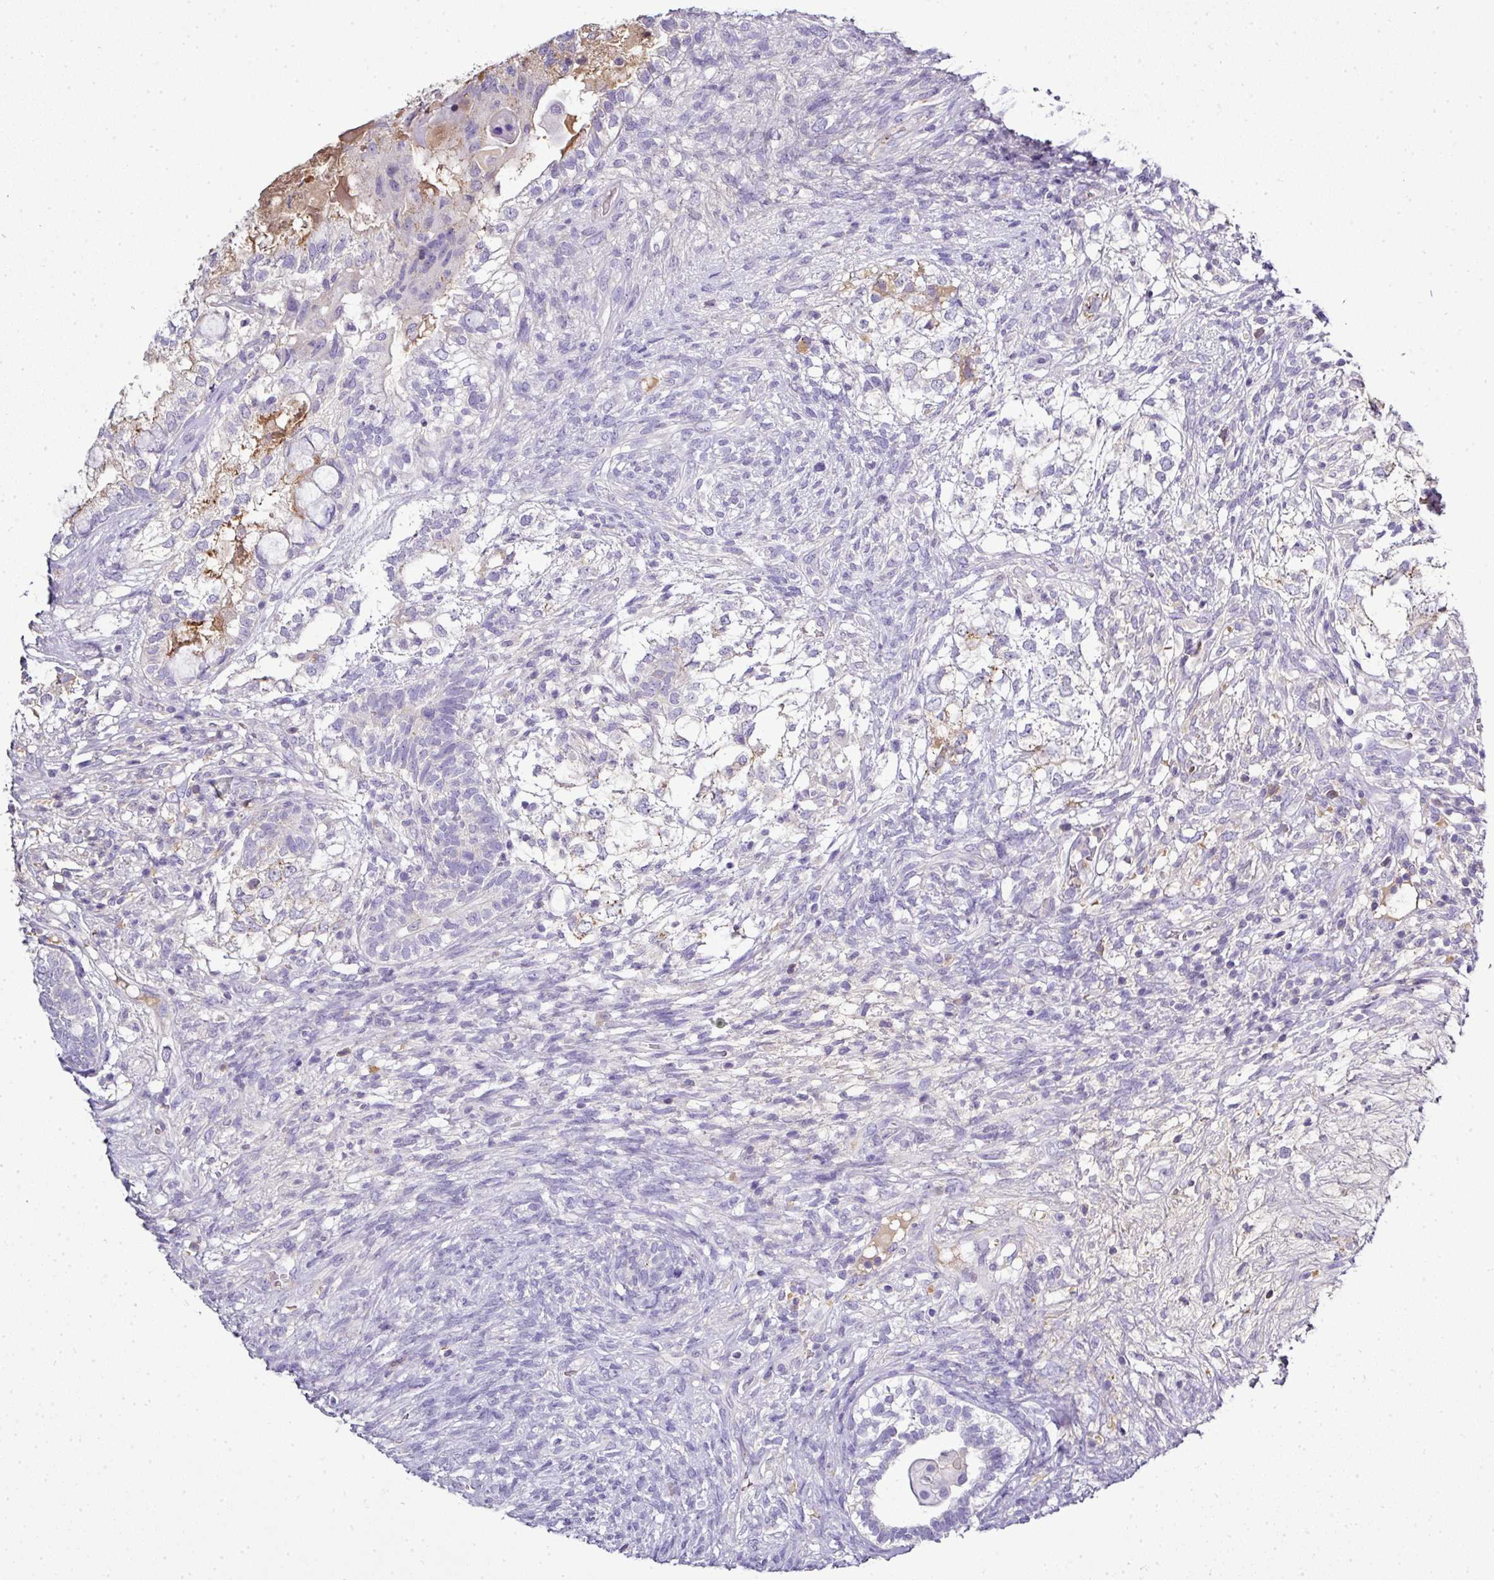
{"staining": {"intensity": "negative", "quantity": "none", "location": "none"}, "tissue": "testis cancer", "cell_type": "Tumor cells", "image_type": "cancer", "snomed": [{"axis": "morphology", "description": "Seminoma, NOS"}, {"axis": "morphology", "description": "Carcinoma, Embryonal, NOS"}, {"axis": "topography", "description": "Testis"}], "caption": "DAB immunohistochemical staining of embryonal carcinoma (testis) exhibits no significant staining in tumor cells.", "gene": "CAB39L", "patient": {"sex": "male", "age": 41}}